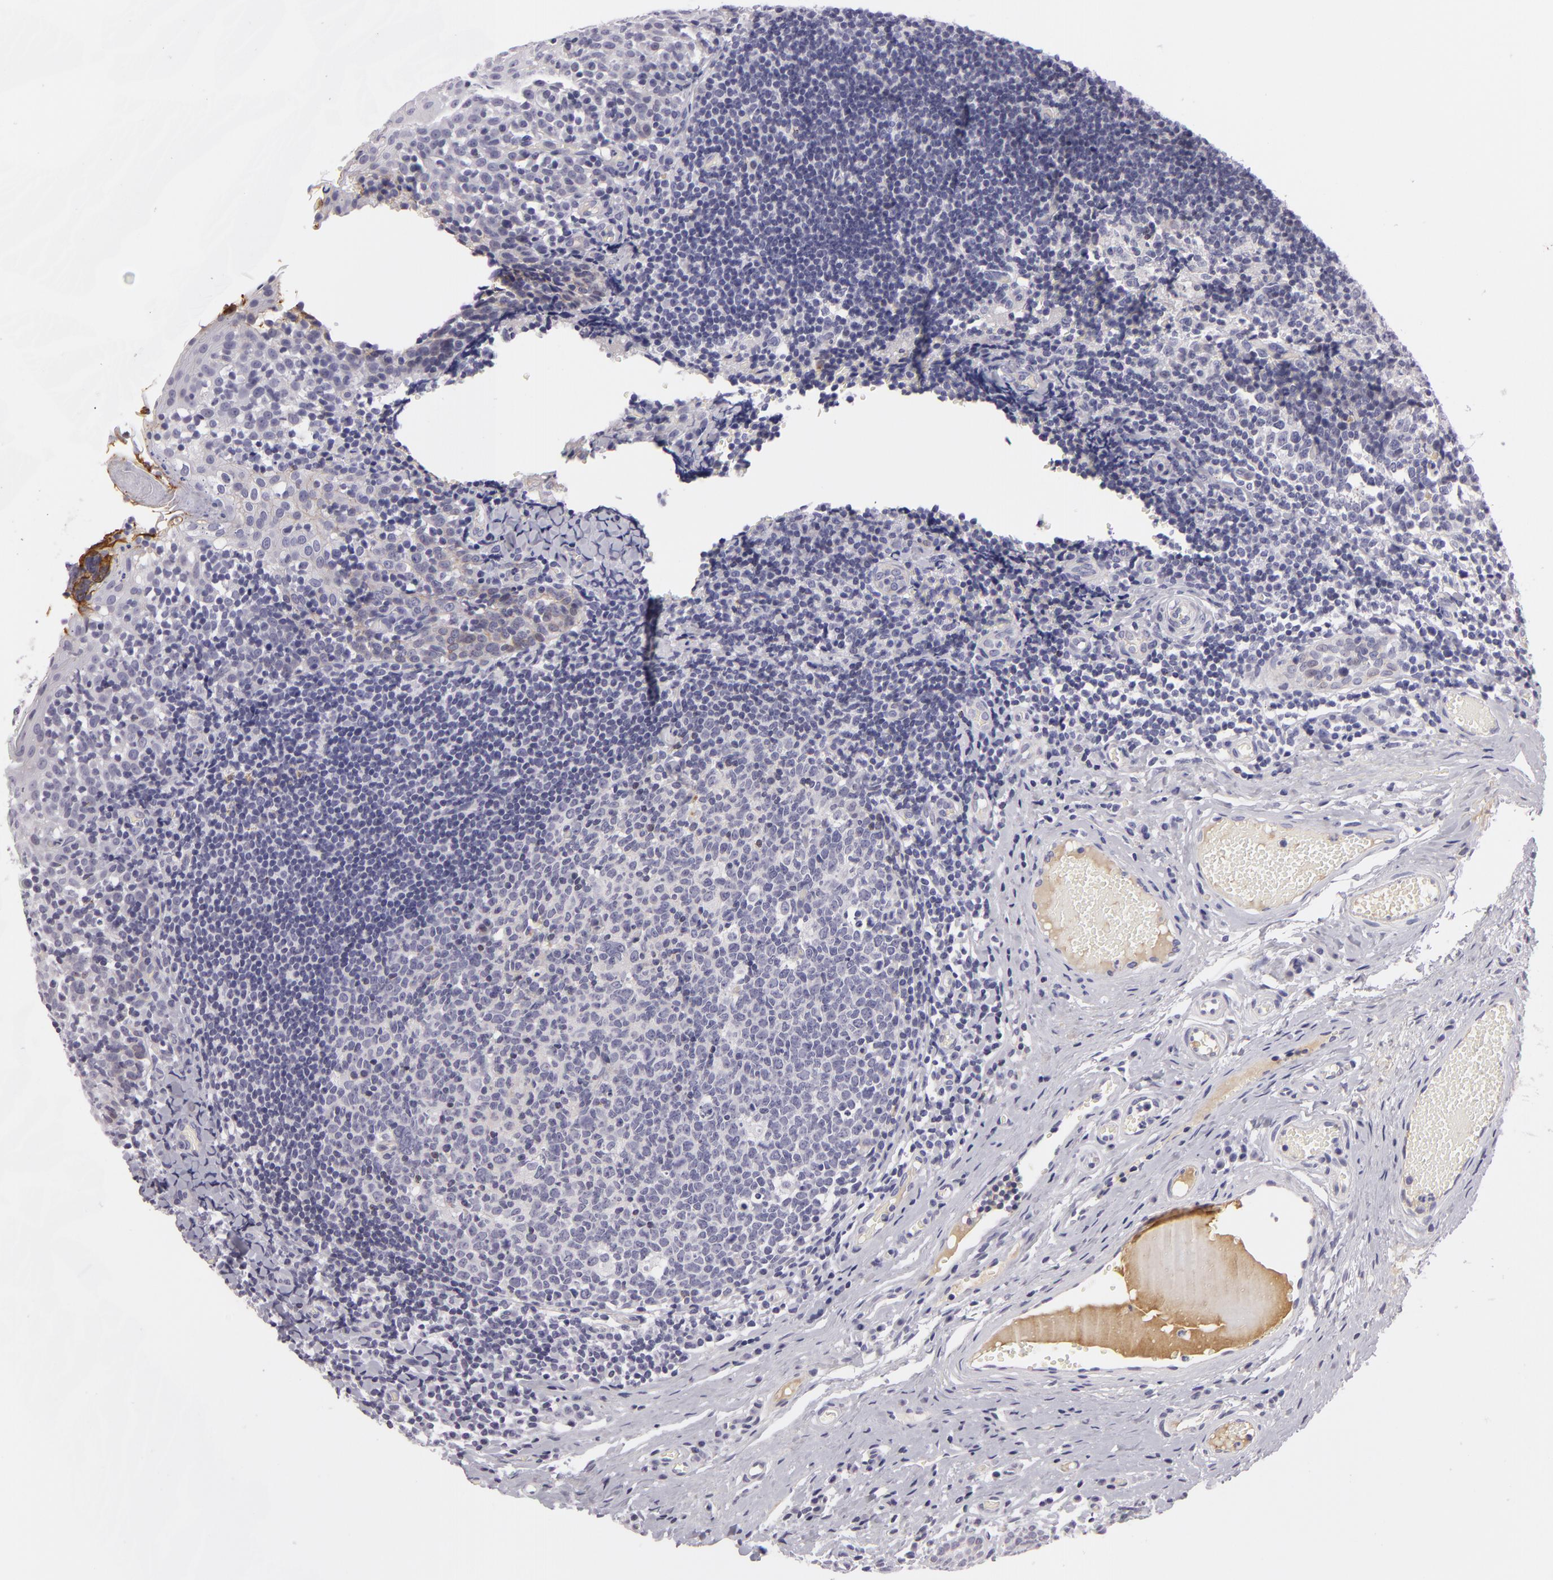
{"staining": {"intensity": "negative", "quantity": "none", "location": "none"}, "tissue": "tonsil", "cell_type": "Germinal center cells", "image_type": "normal", "snomed": [{"axis": "morphology", "description": "Normal tissue, NOS"}, {"axis": "topography", "description": "Tonsil"}], "caption": "IHC image of benign human tonsil stained for a protein (brown), which reveals no positivity in germinal center cells. (DAB IHC, high magnification).", "gene": "CTNNB1", "patient": {"sex": "female", "age": 34}}